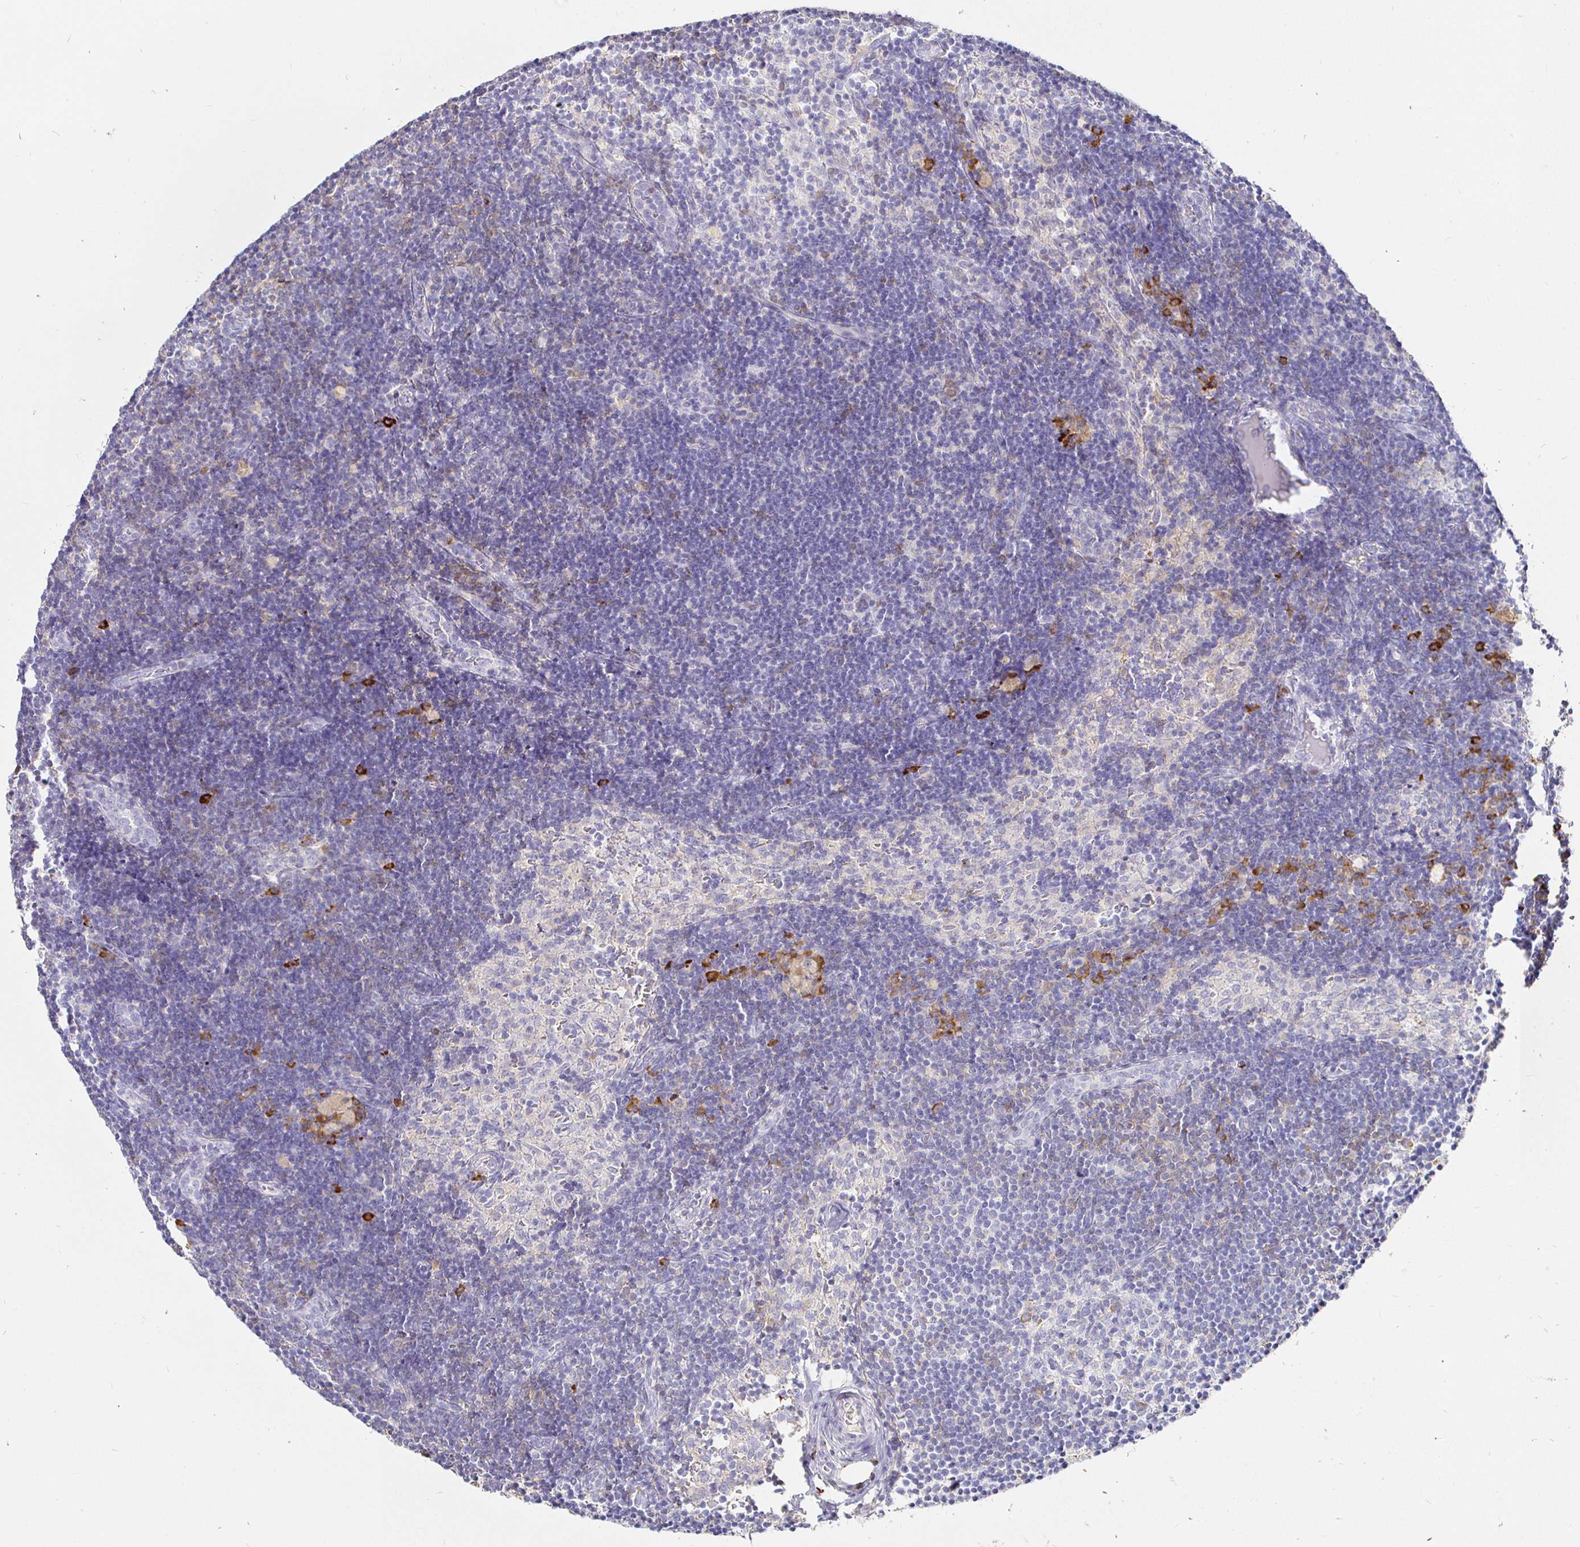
{"staining": {"intensity": "weak", "quantity": "<25%", "location": "cytoplasmic/membranous"}, "tissue": "lymph node", "cell_type": "Germinal center cells", "image_type": "normal", "snomed": [{"axis": "morphology", "description": "Normal tissue, NOS"}, {"axis": "topography", "description": "Lymph node"}], "caption": "Benign lymph node was stained to show a protein in brown. There is no significant expression in germinal center cells.", "gene": "CXCR3", "patient": {"sex": "female", "age": 31}}